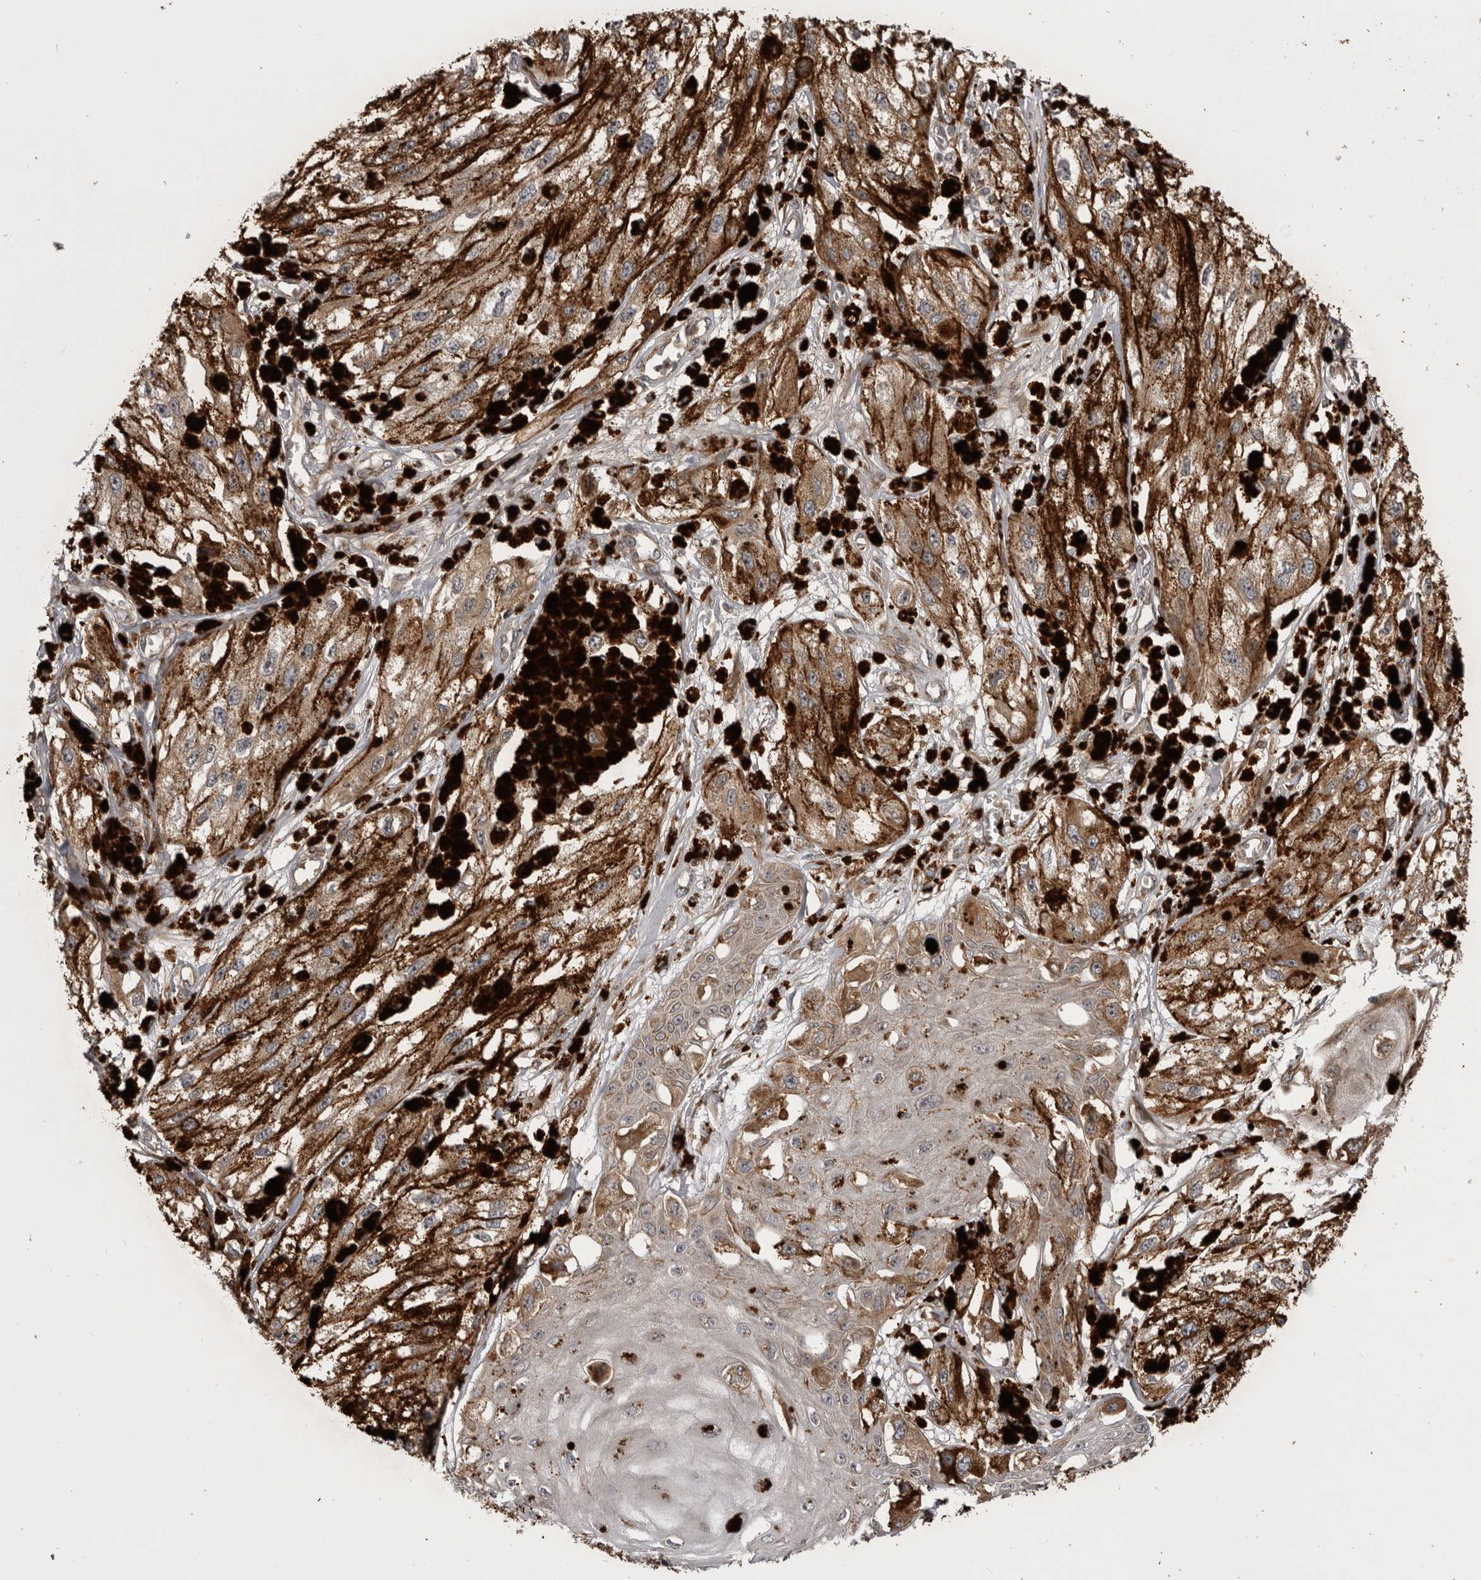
{"staining": {"intensity": "moderate", "quantity": ">75%", "location": "cytoplasmic/membranous"}, "tissue": "melanoma", "cell_type": "Tumor cells", "image_type": "cancer", "snomed": [{"axis": "morphology", "description": "Malignant melanoma, NOS"}, {"axis": "topography", "description": "Skin"}], "caption": "A photomicrograph of melanoma stained for a protein exhibits moderate cytoplasmic/membranous brown staining in tumor cells.", "gene": "RAB3GAP2", "patient": {"sex": "male", "age": 88}}